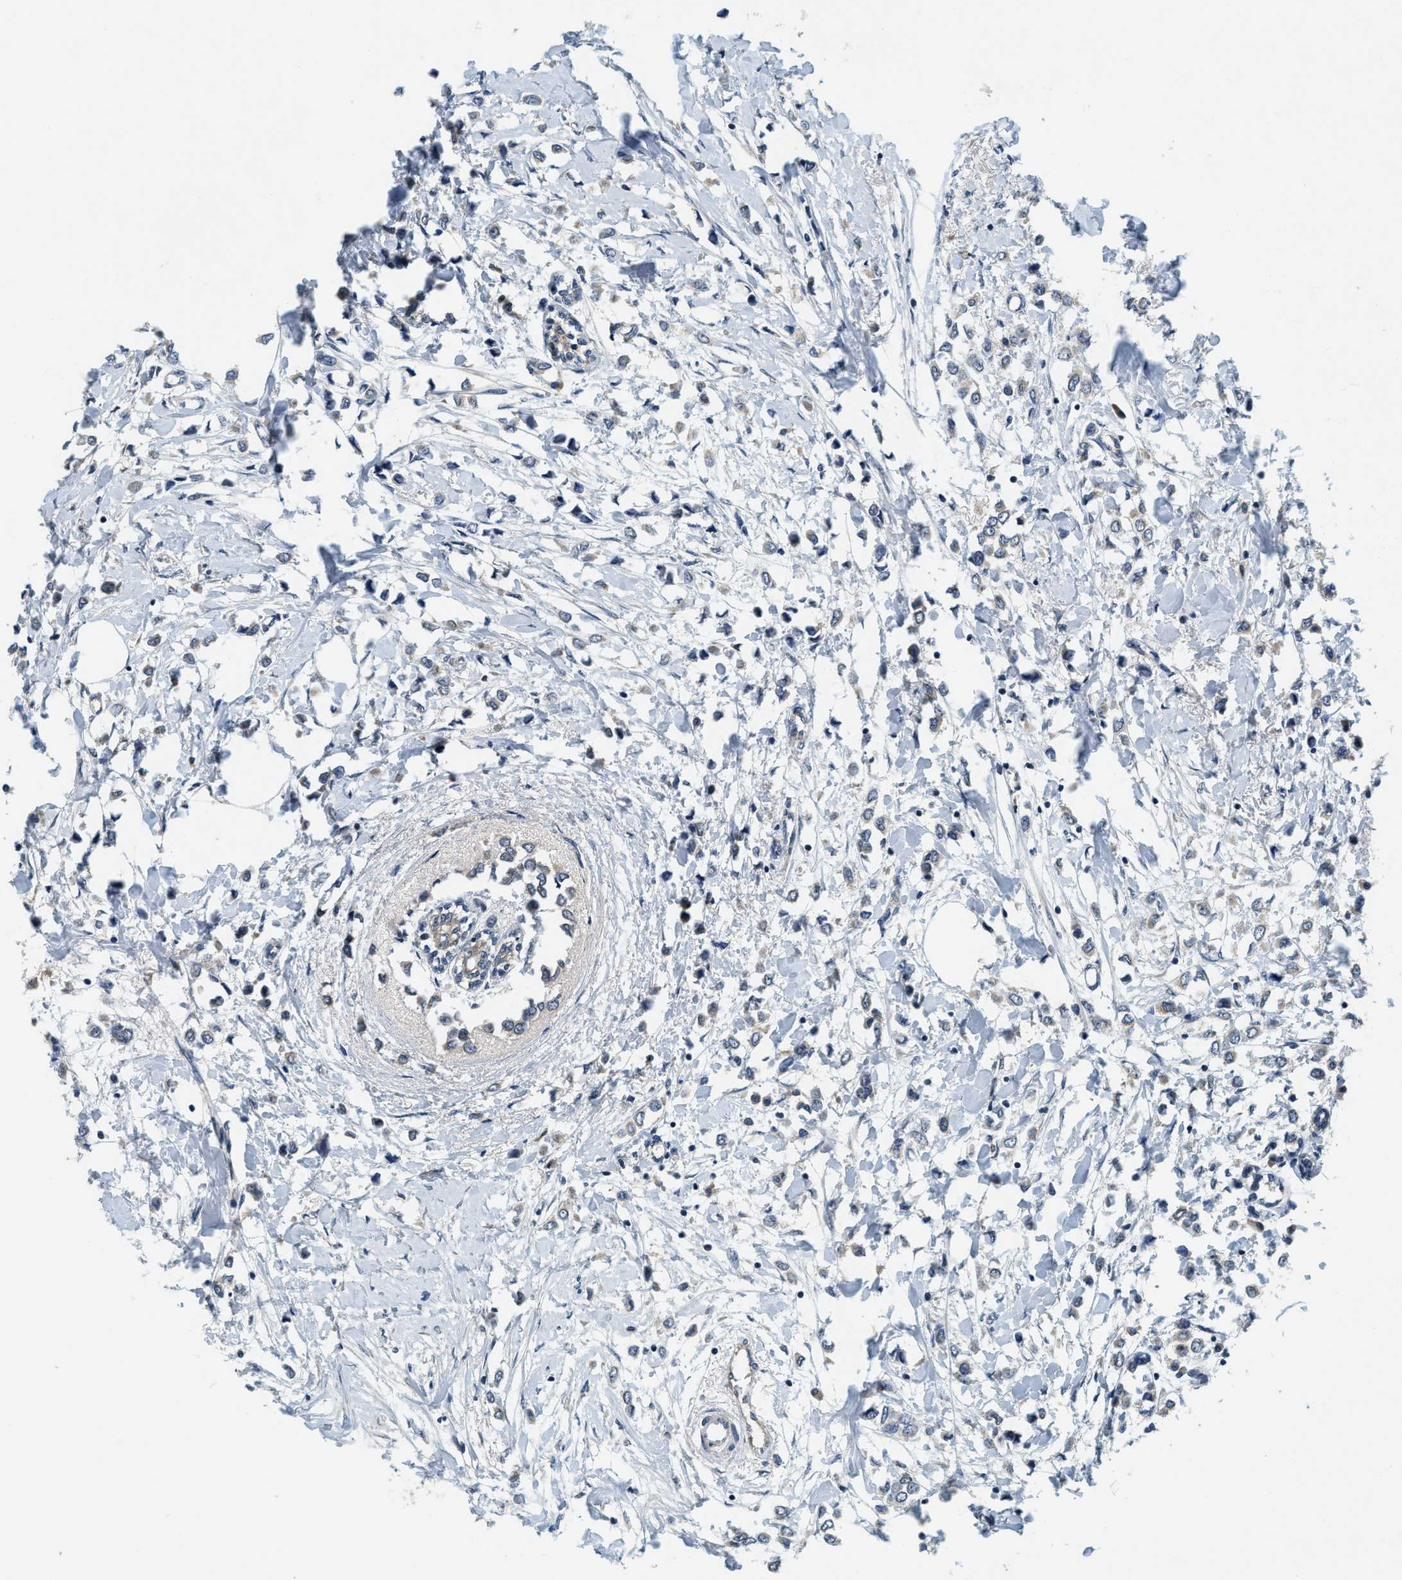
{"staining": {"intensity": "negative", "quantity": "none", "location": "none"}, "tissue": "breast cancer", "cell_type": "Tumor cells", "image_type": "cancer", "snomed": [{"axis": "morphology", "description": "Lobular carcinoma"}, {"axis": "topography", "description": "Breast"}], "caption": "Immunohistochemistry of breast cancer displays no expression in tumor cells. (DAB (3,3'-diaminobenzidine) IHC with hematoxylin counter stain).", "gene": "YAE1", "patient": {"sex": "female", "age": 51}}